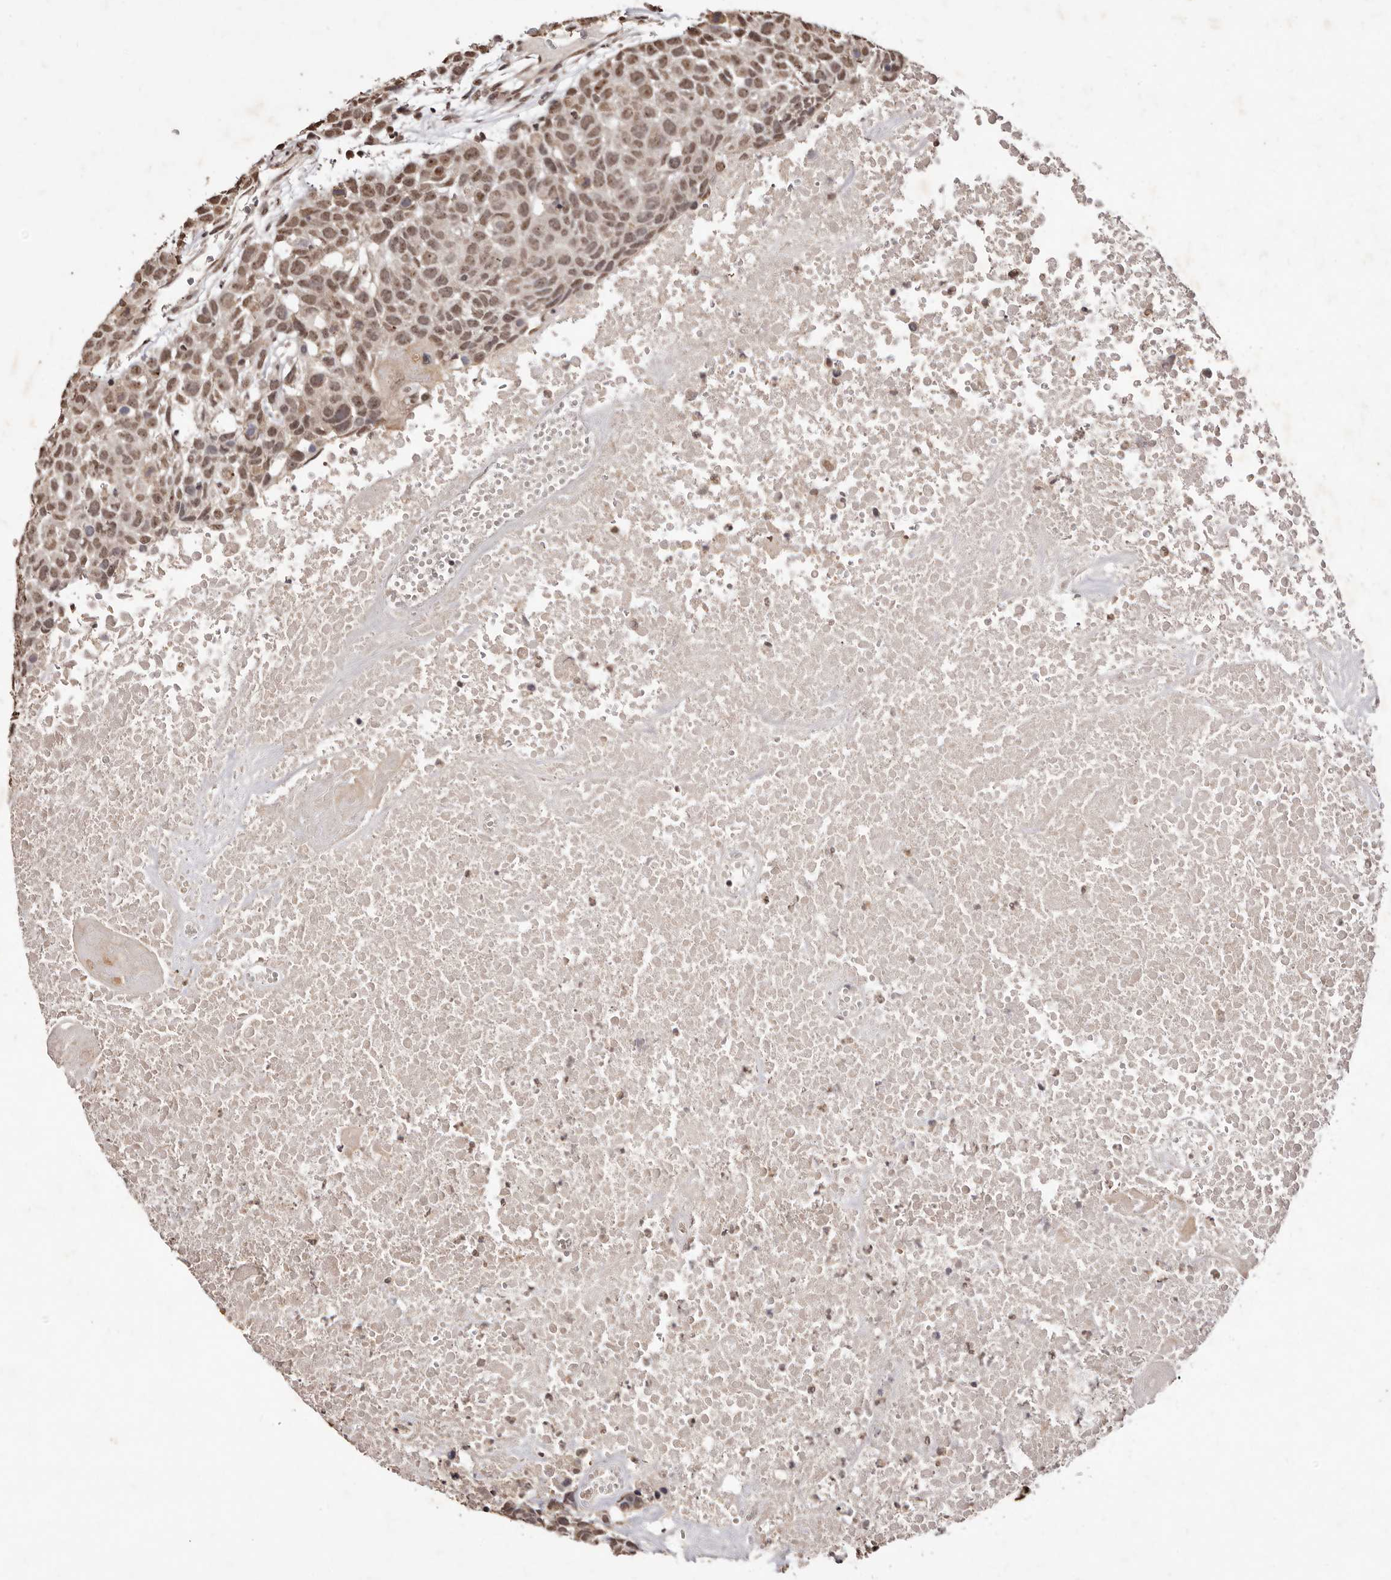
{"staining": {"intensity": "moderate", "quantity": ">75%", "location": "cytoplasmic/membranous,nuclear"}, "tissue": "head and neck cancer", "cell_type": "Tumor cells", "image_type": "cancer", "snomed": [{"axis": "morphology", "description": "Squamous cell carcinoma, NOS"}, {"axis": "topography", "description": "Head-Neck"}], "caption": "An immunohistochemistry (IHC) image of tumor tissue is shown. Protein staining in brown labels moderate cytoplasmic/membranous and nuclear positivity in head and neck cancer (squamous cell carcinoma) within tumor cells.", "gene": "NOTCH1", "patient": {"sex": "male", "age": 66}}